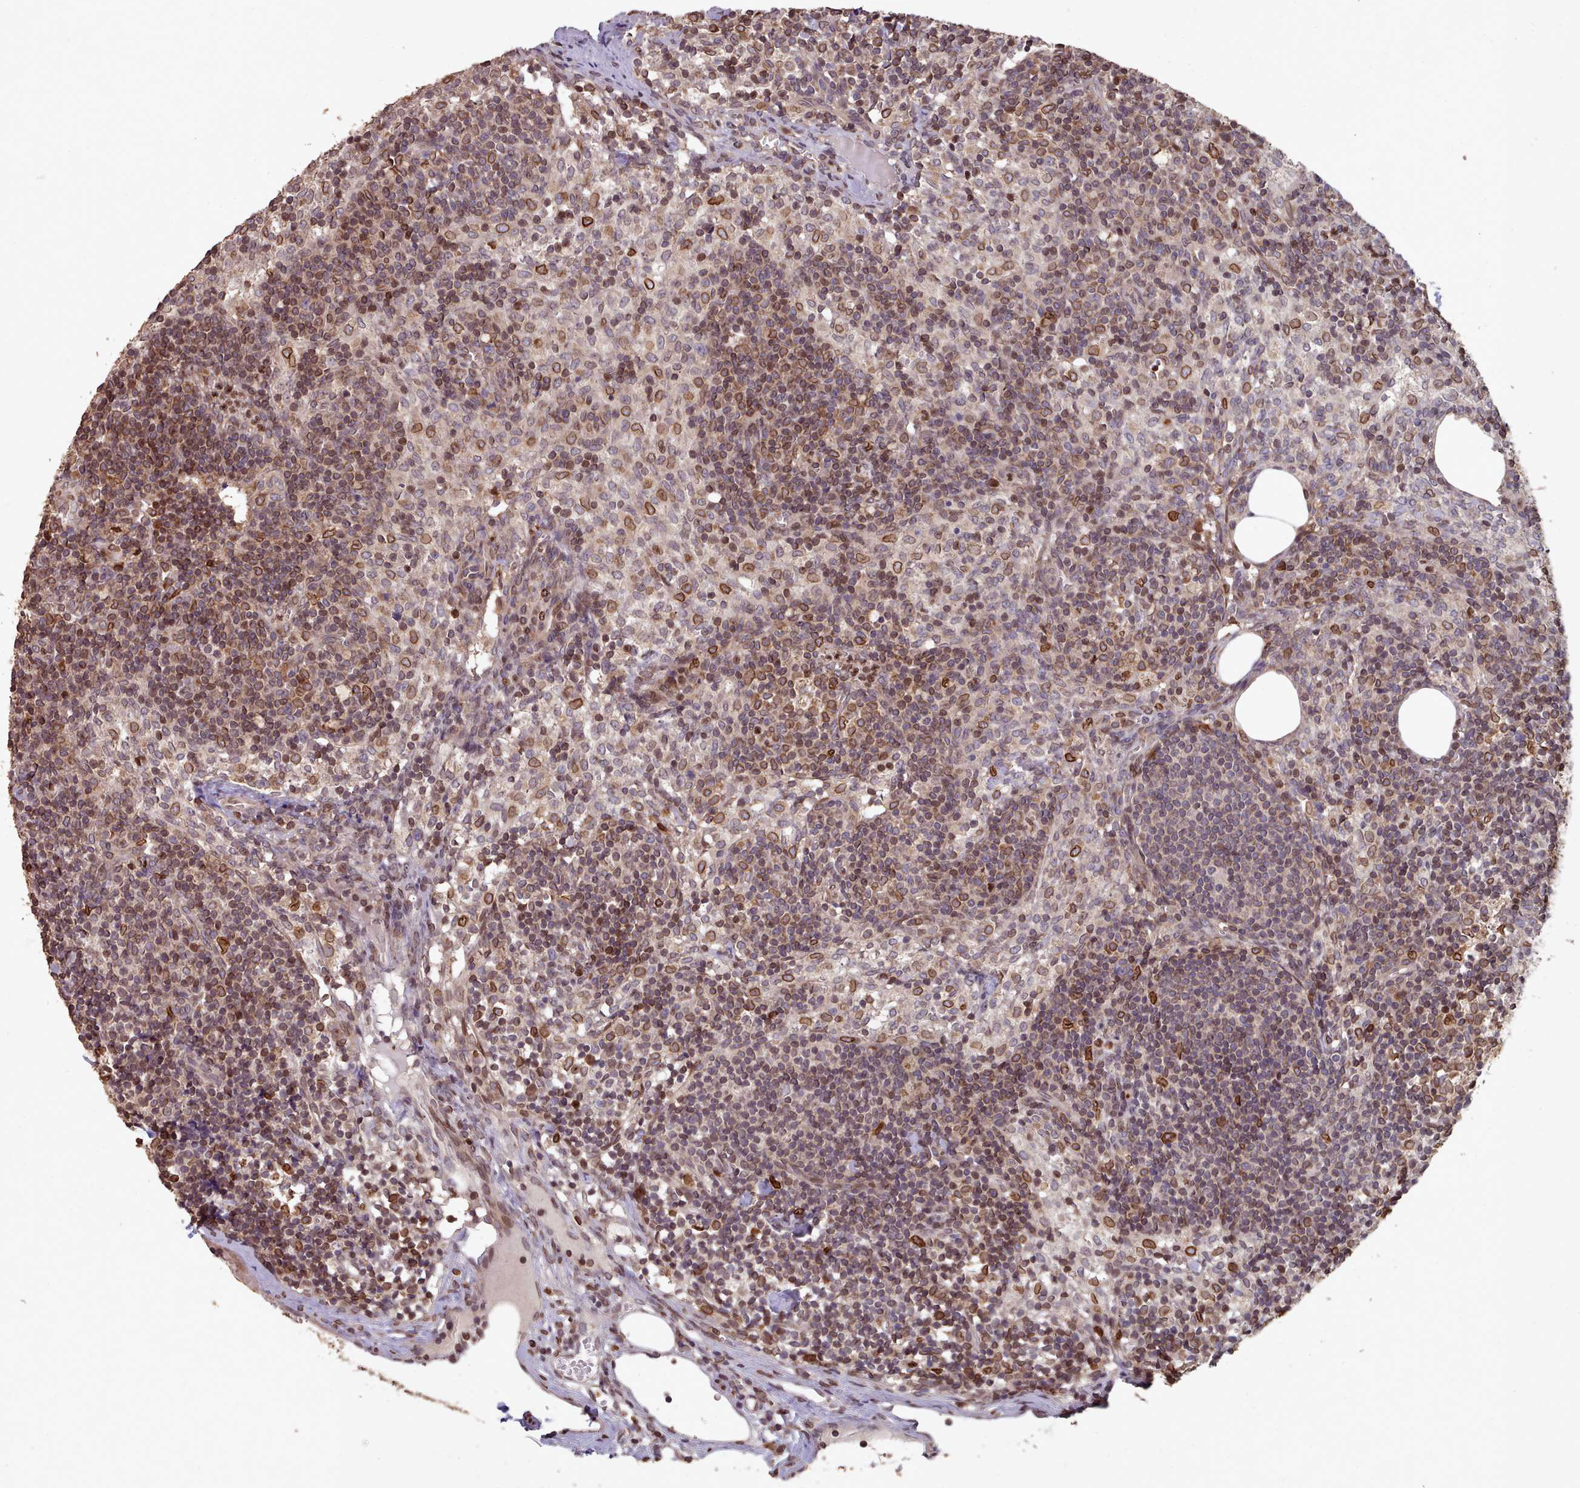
{"staining": {"intensity": "strong", "quantity": "<25%", "location": "cytoplasmic/membranous,nuclear"}, "tissue": "lymph node", "cell_type": "Germinal center cells", "image_type": "normal", "snomed": [{"axis": "morphology", "description": "Normal tissue, NOS"}, {"axis": "topography", "description": "Lymph node"}], "caption": "A medium amount of strong cytoplasmic/membranous,nuclear staining is seen in about <25% of germinal center cells in benign lymph node. (Stains: DAB (3,3'-diaminobenzidine) in brown, nuclei in blue, Microscopy: brightfield microscopy at high magnification).", "gene": "TOR1AIP1", "patient": {"sex": "female", "age": 30}}